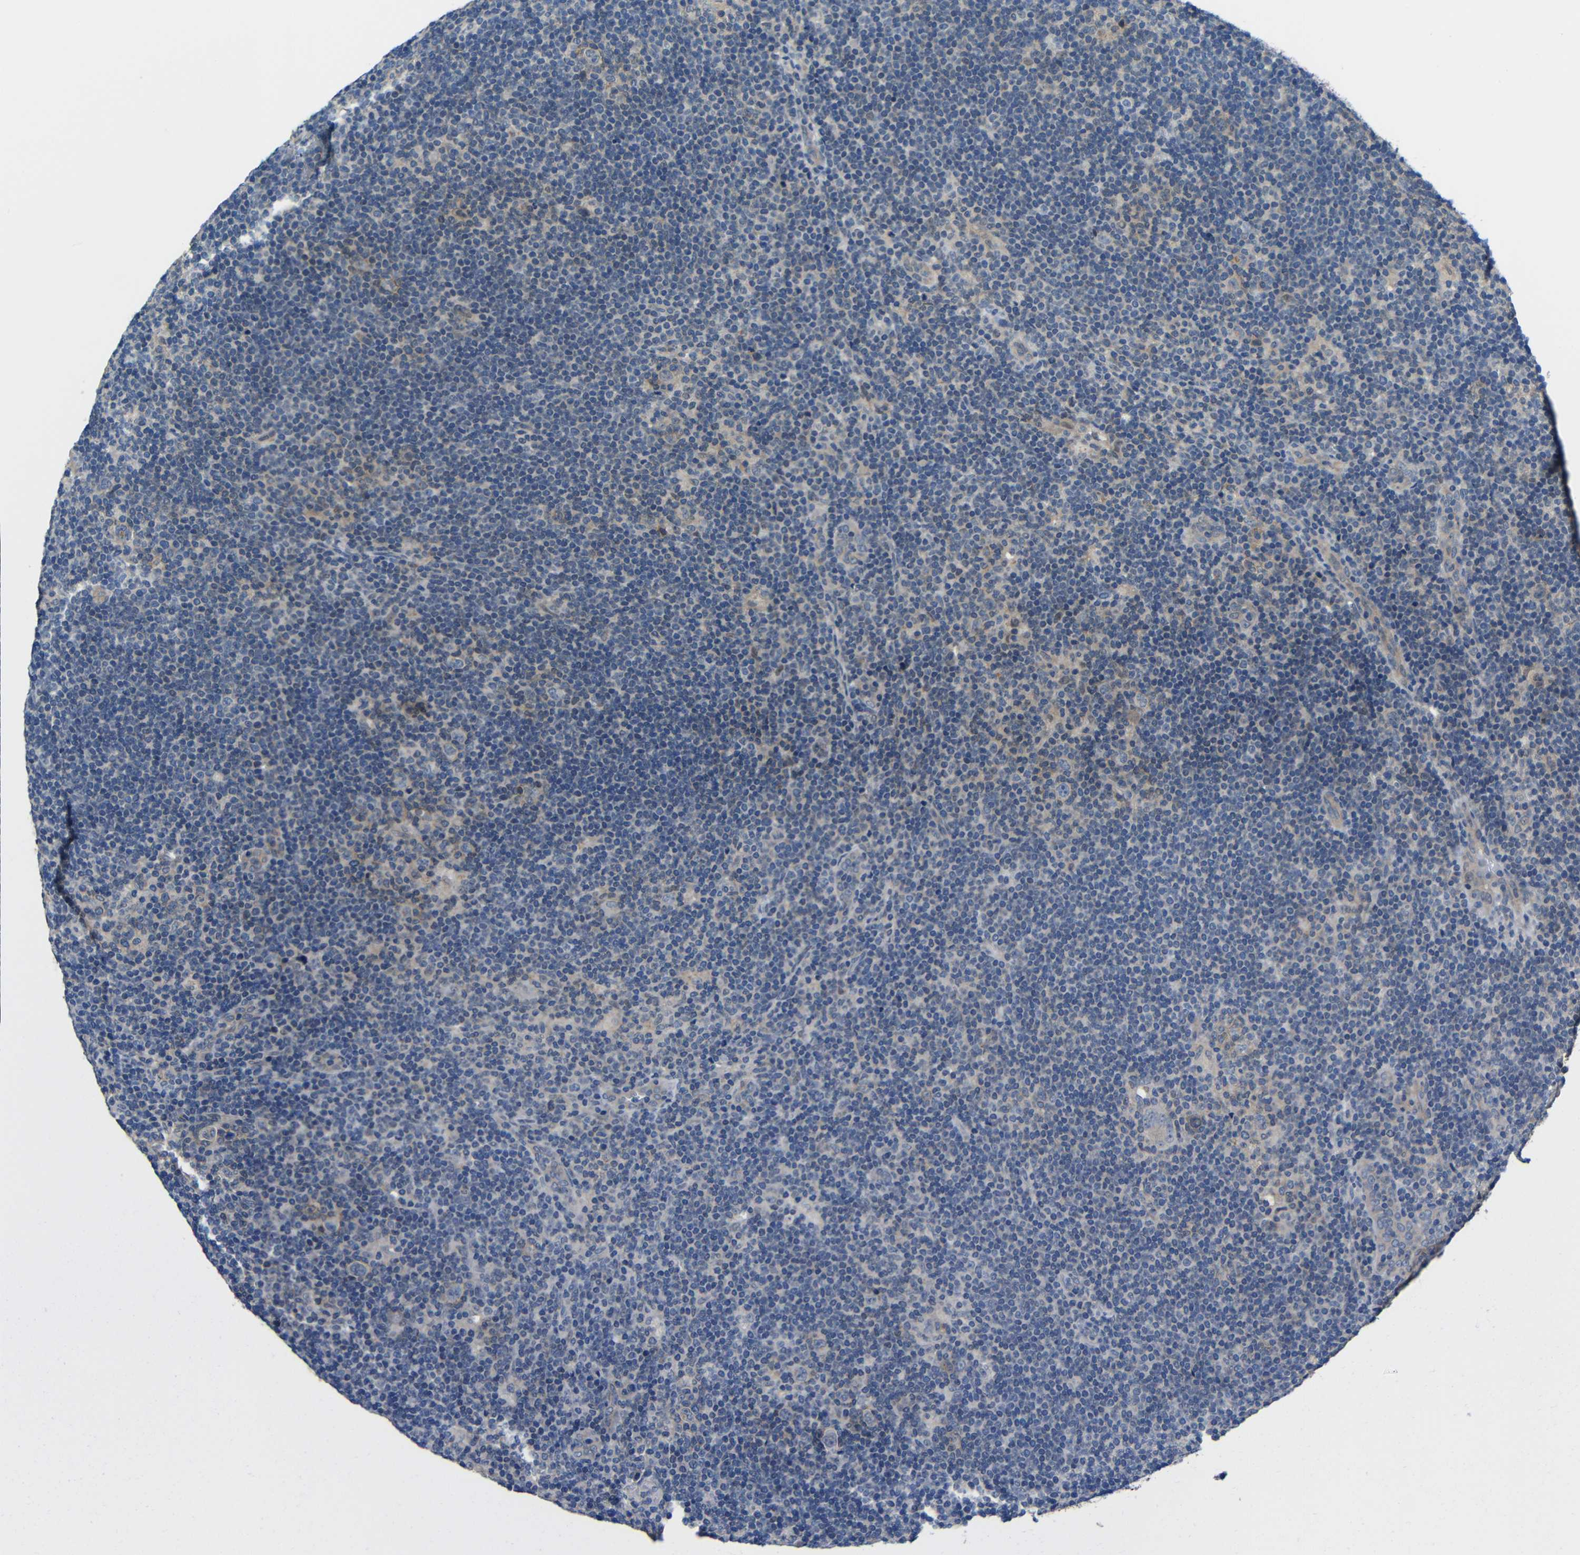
{"staining": {"intensity": "weak", "quantity": "<25%", "location": "cytoplasmic/membranous"}, "tissue": "lymphoma", "cell_type": "Tumor cells", "image_type": "cancer", "snomed": [{"axis": "morphology", "description": "Hodgkin's disease, NOS"}, {"axis": "topography", "description": "Lymph node"}], "caption": "Lymphoma was stained to show a protein in brown. There is no significant staining in tumor cells. (Brightfield microscopy of DAB (3,3'-diaminobenzidine) IHC at high magnification).", "gene": "ZNF90", "patient": {"sex": "female", "age": 57}}